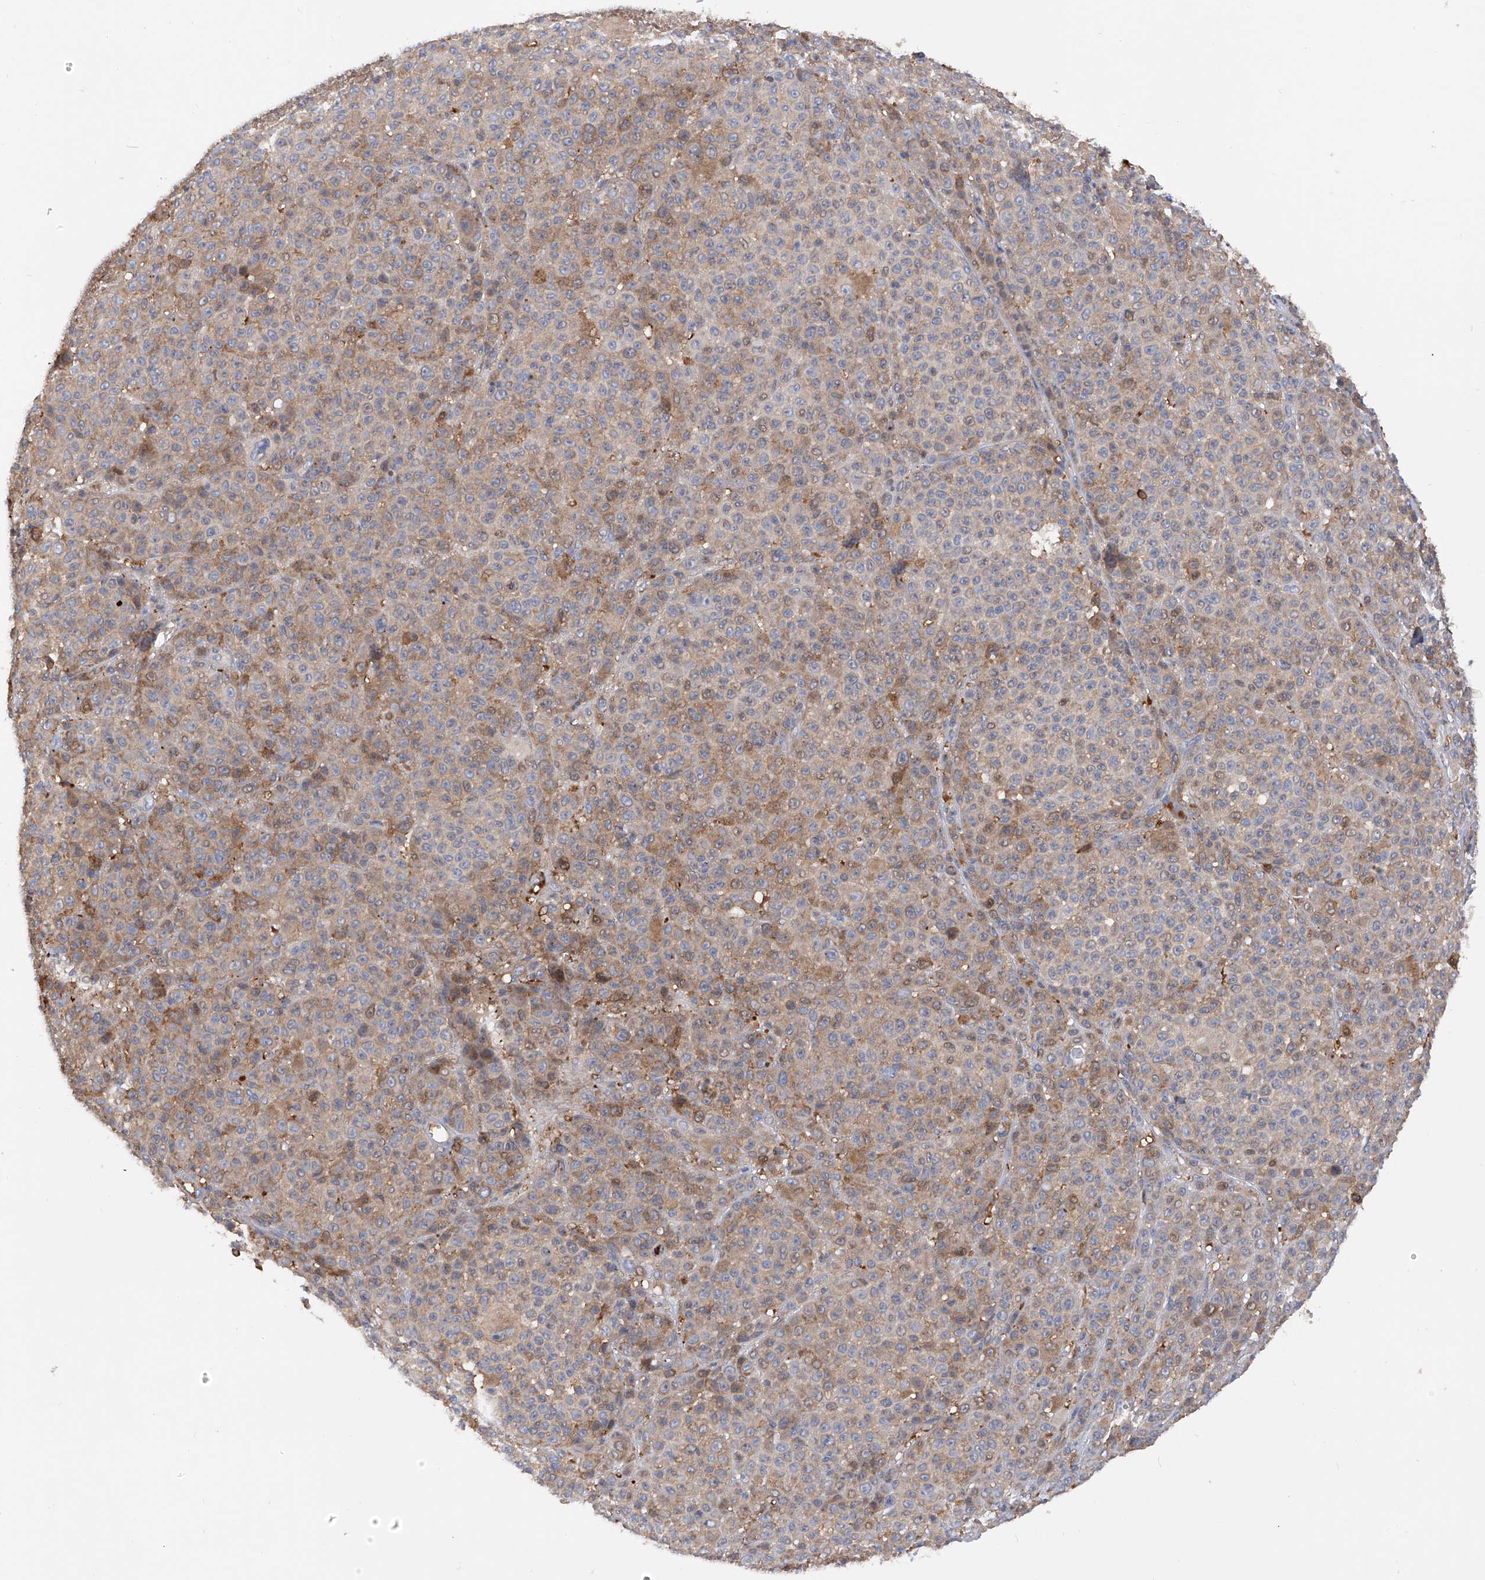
{"staining": {"intensity": "weak", "quantity": ">75%", "location": "cytoplasmic/membranous"}, "tissue": "melanoma", "cell_type": "Tumor cells", "image_type": "cancer", "snomed": [{"axis": "morphology", "description": "Malignant melanoma, NOS"}, {"axis": "topography", "description": "Skin"}], "caption": "The immunohistochemical stain labels weak cytoplasmic/membranous positivity in tumor cells of malignant melanoma tissue. Using DAB (3,3'-diaminobenzidine) (brown) and hematoxylin (blue) stains, captured at high magnification using brightfield microscopy.", "gene": "NUDT17", "patient": {"sex": "female", "age": 94}}